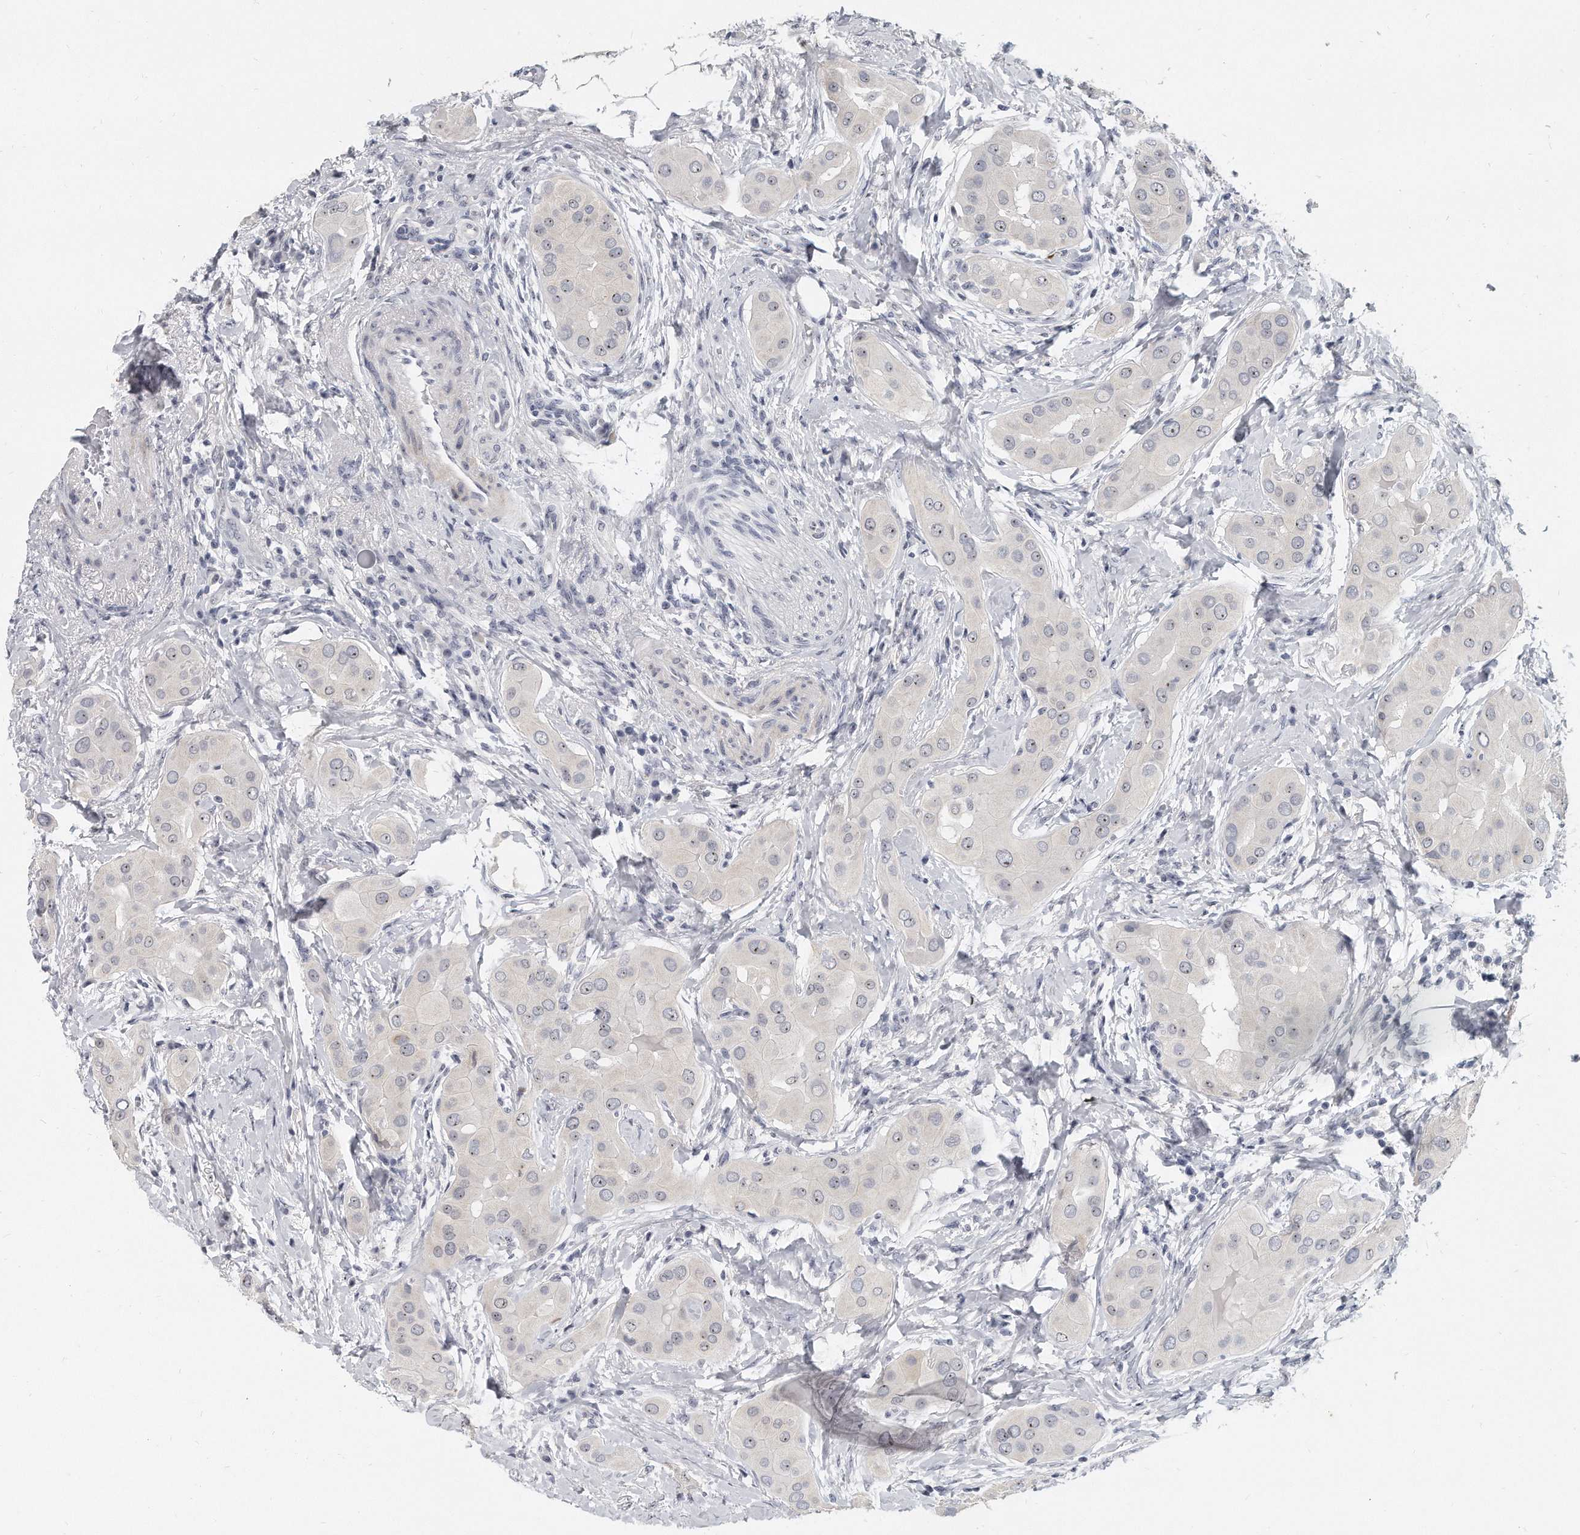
{"staining": {"intensity": "weak", "quantity": ">75%", "location": "nuclear"}, "tissue": "thyroid cancer", "cell_type": "Tumor cells", "image_type": "cancer", "snomed": [{"axis": "morphology", "description": "Papillary adenocarcinoma, NOS"}, {"axis": "topography", "description": "Thyroid gland"}], "caption": "Immunohistochemistry (IHC) image of papillary adenocarcinoma (thyroid) stained for a protein (brown), which reveals low levels of weak nuclear positivity in approximately >75% of tumor cells.", "gene": "TFCP2L1", "patient": {"sex": "male", "age": 33}}